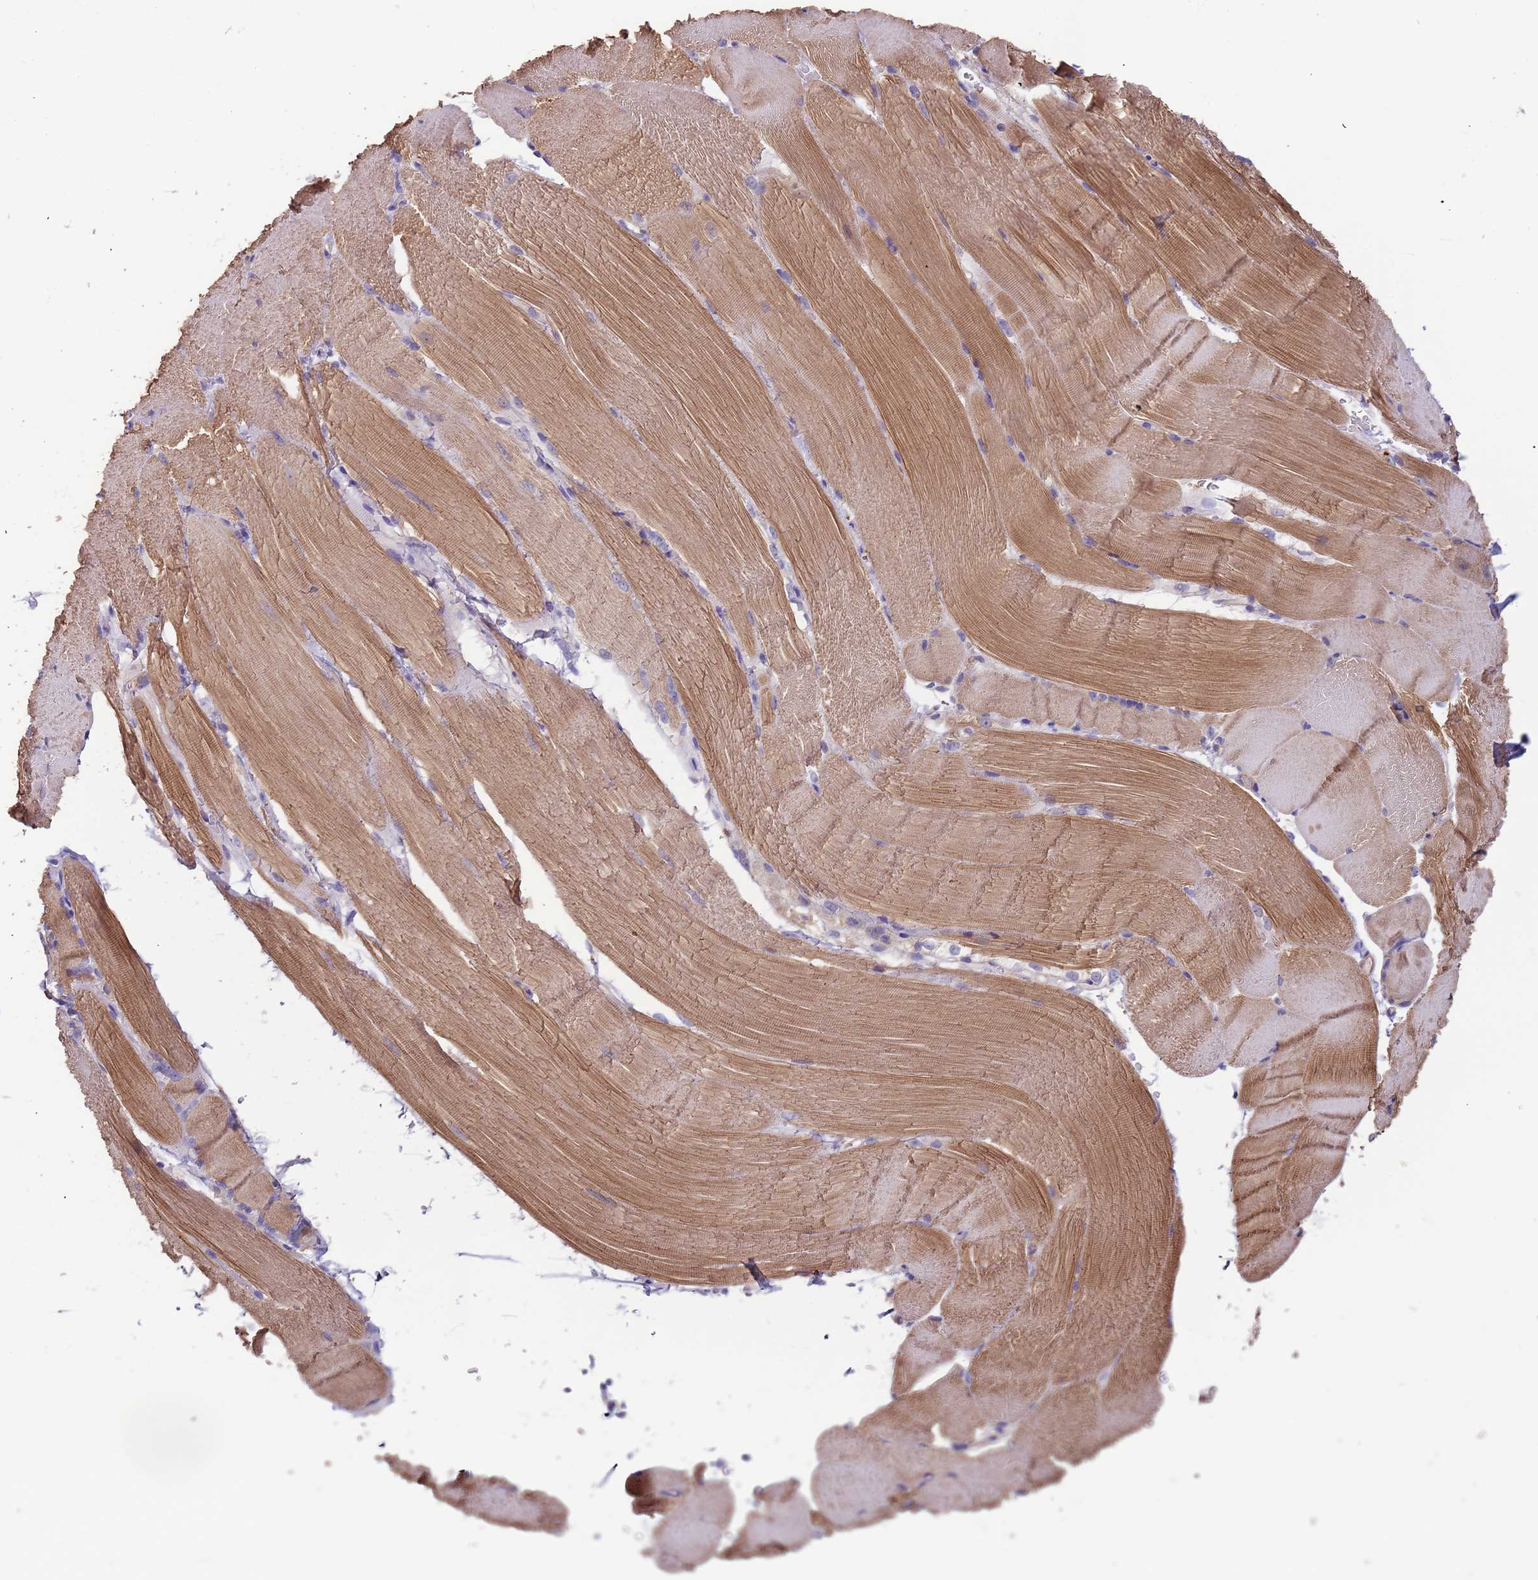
{"staining": {"intensity": "moderate", "quantity": ">75%", "location": "cytoplasmic/membranous"}, "tissue": "skeletal muscle", "cell_type": "Myocytes", "image_type": "normal", "snomed": [{"axis": "morphology", "description": "Normal tissue, NOS"}, {"axis": "topography", "description": "Skeletal muscle"}, {"axis": "topography", "description": "Parathyroid gland"}], "caption": "The histopathology image displays a brown stain indicating the presence of a protein in the cytoplasmic/membranous of myocytes in skeletal muscle. Nuclei are stained in blue.", "gene": "SYT4", "patient": {"sex": "female", "age": 37}}